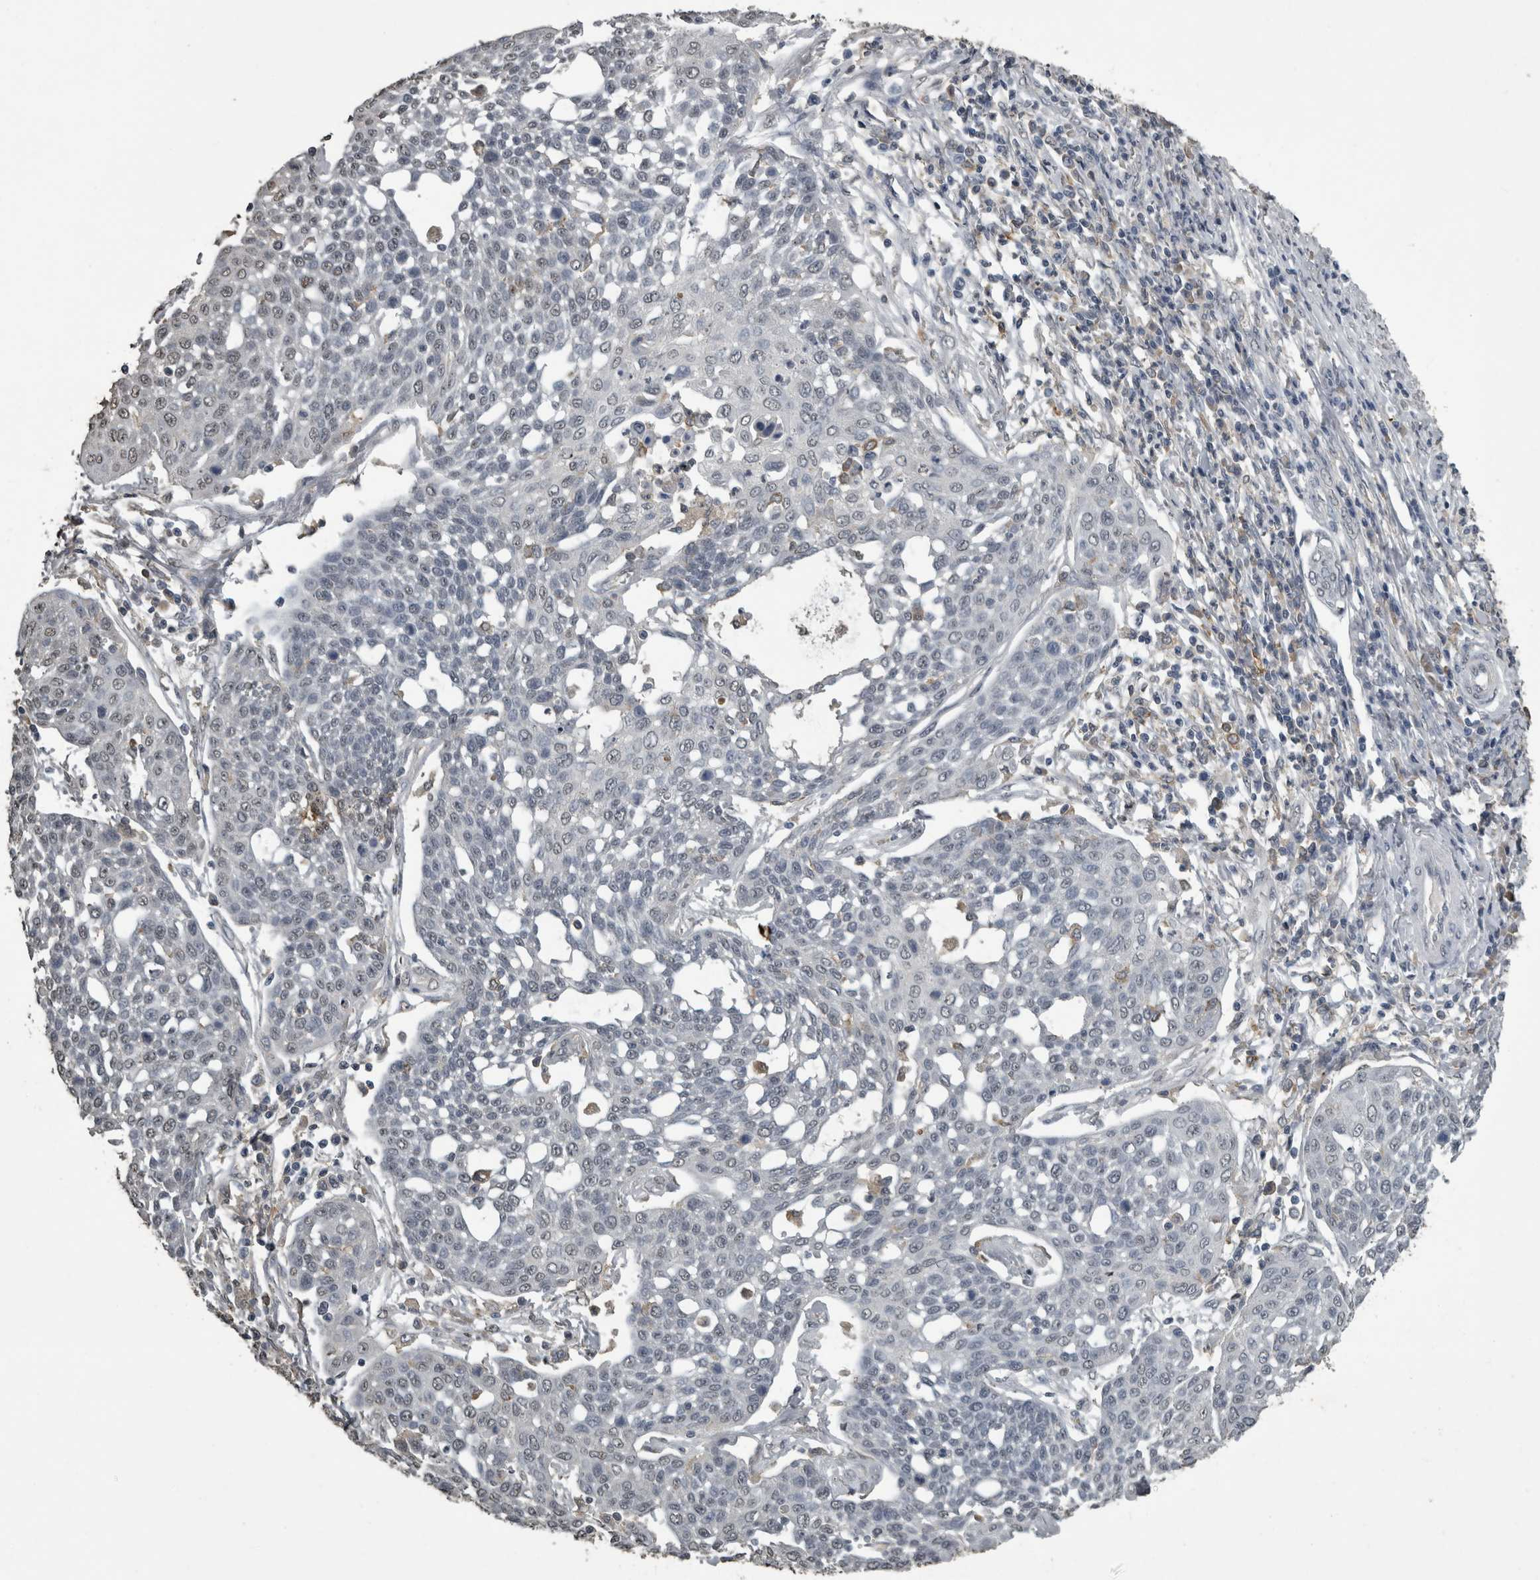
{"staining": {"intensity": "negative", "quantity": "none", "location": "none"}, "tissue": "cervical cancer", "cell_type": "Tumor cells", "image_type": "cancer", "snomed": [{"axis": "morphology", "description": "Squamous cell carcinoma, NOS"}, {"axis": "topography", "description": "Cervix"}], "caption": "Protein analysis of cervical squamous cell carcinoma shows no significant expression in tumor cells.", "gene": "PIK3AP1", "patient": {"sex": "female", "age": 34}}